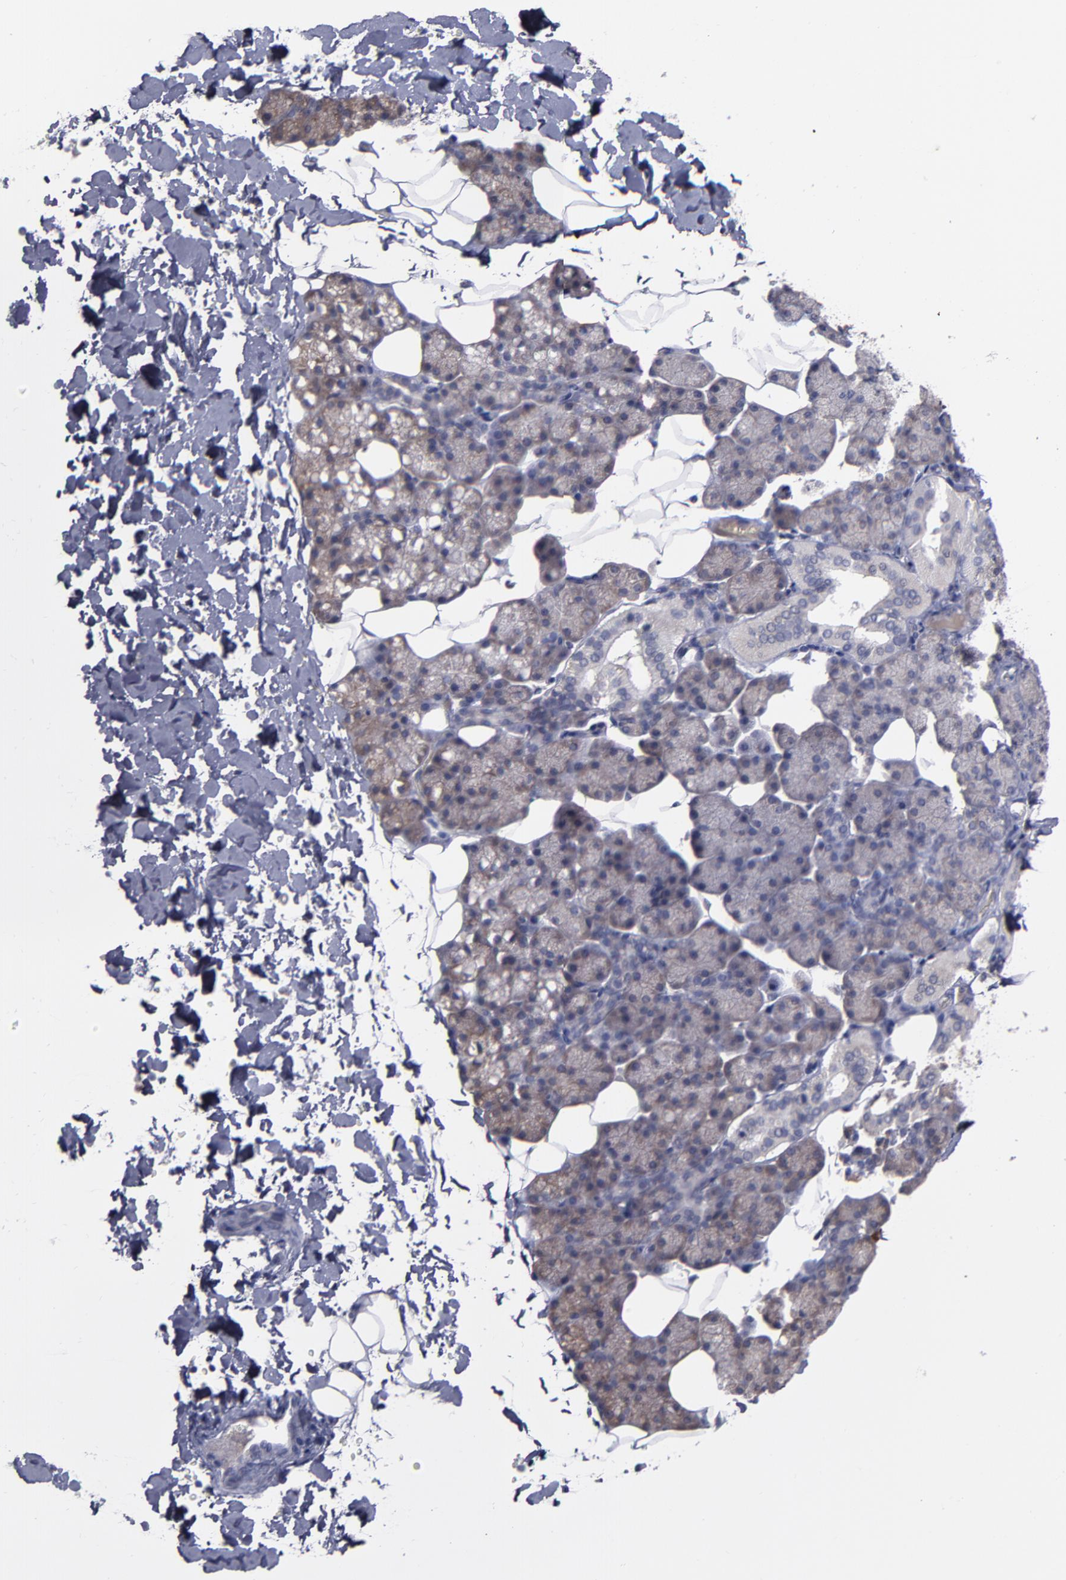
{"staining": {"intensity": "weak", "quantity": ">75%", "location": "cytoplasmic/membranous"}, "tissue": "salivary gland", "cell_type": "Glandular cells", "image_type": "normal", "snomed": [{"axis": "morphology", "description": "Normal tissue, NOS"}, {"axis": "topography", "description": "Lymph node"}, {"axis": "topography", "description": "Salivary gland"}], "caption": "Immunohistochemical staining of unremarkable salivary gland demonstrates low levels of weak cytoplasmic/membranous positivity in about >75% of glandular cells.", "gene": "MMP11", "patient": {"sex": "male", "age": 8}}